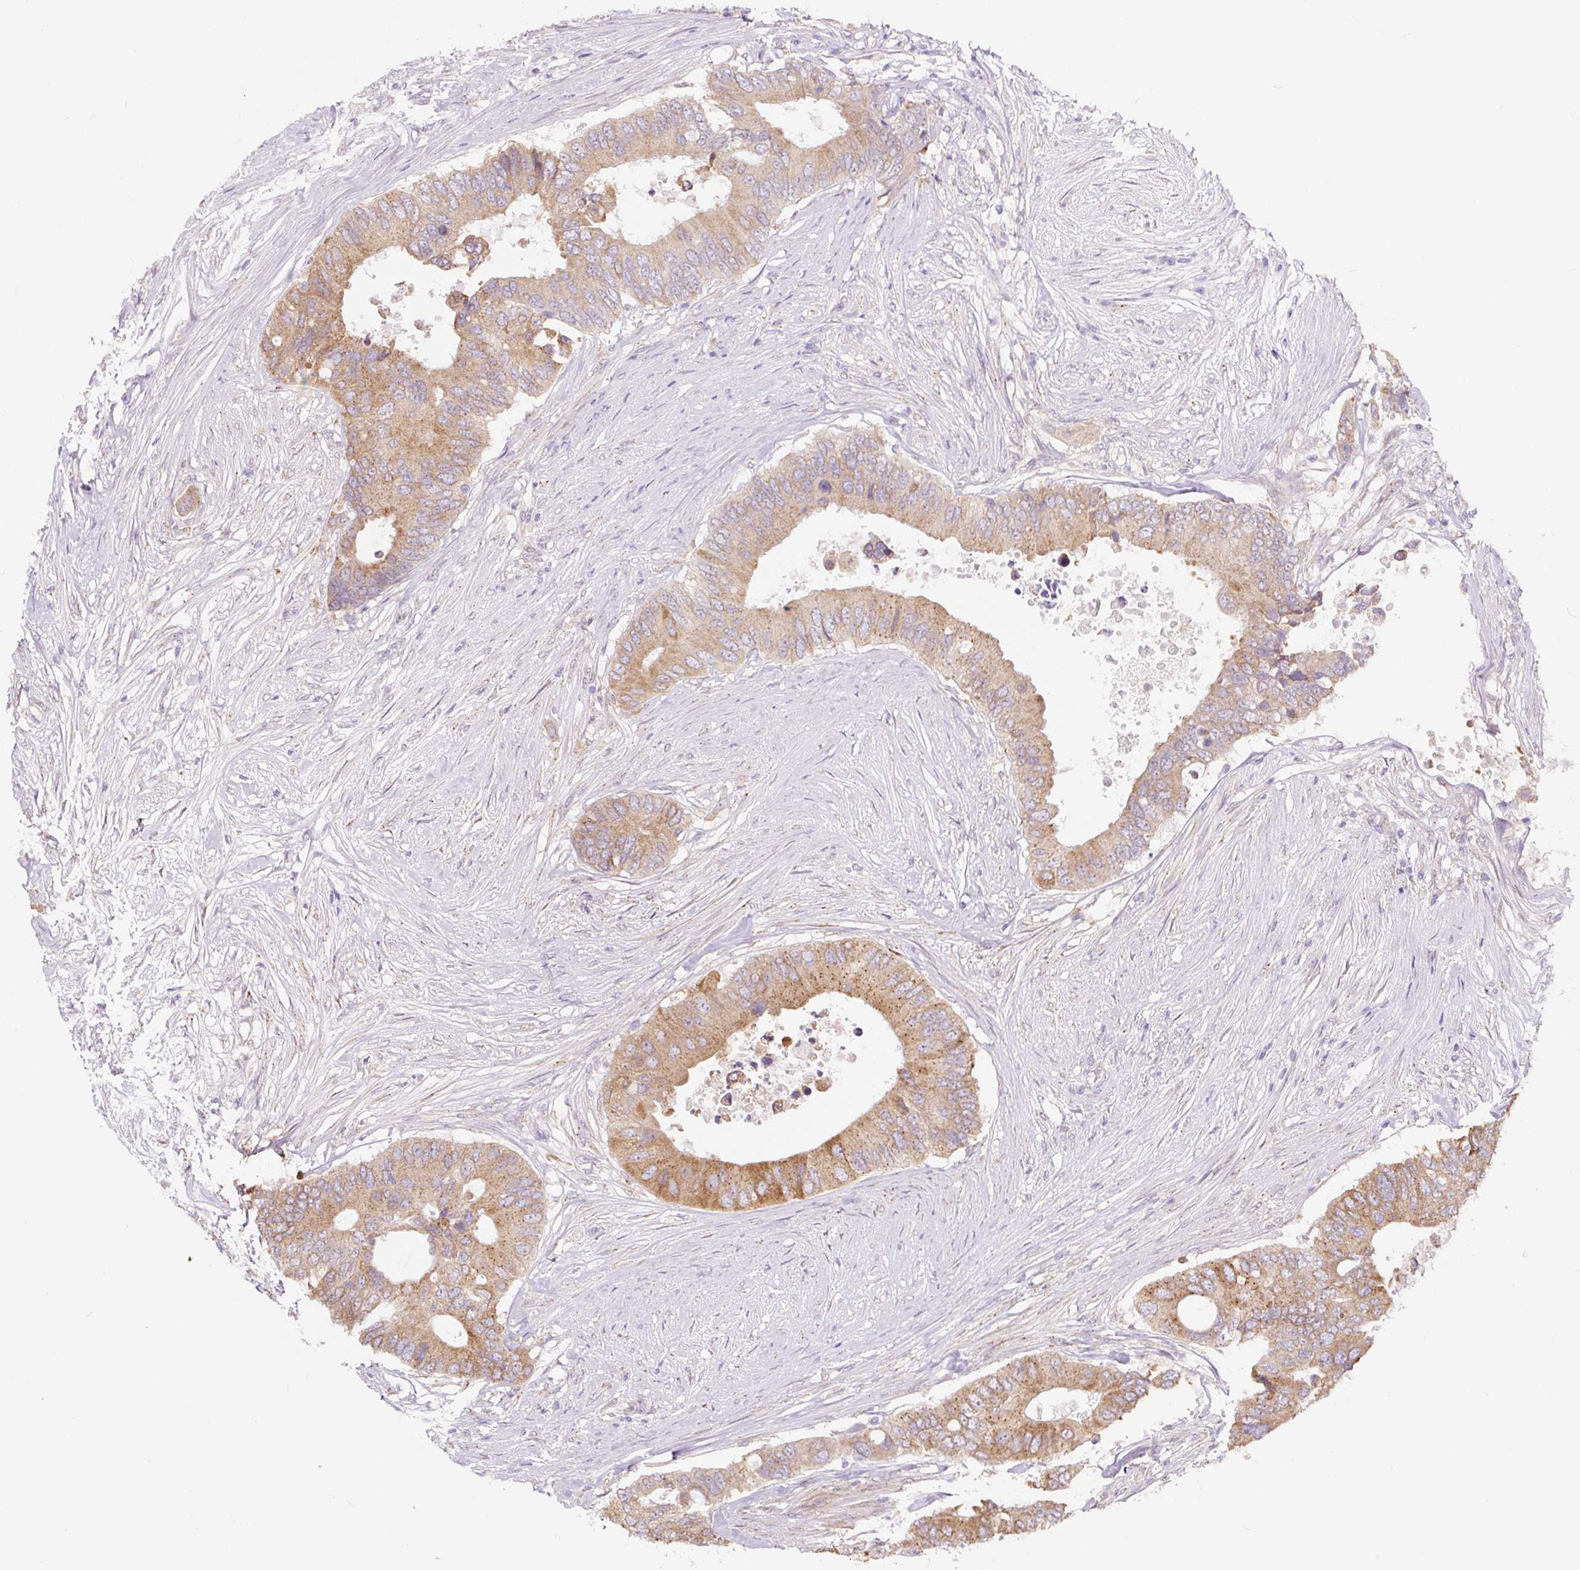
{"staining": {"intensity": "moderate", "quantity": ">75%", "location": "cytoplasmic/membranous"}, "tissue": "colorectal cancer", "cell_type": "Tumor cells", "image_type": "cancer", "snomed": [{"axis": "morphology", "description": "Adenocarcinoma, NOS"}, {"axis": "topography", "description": "Colon"}], "caption": "Immunohistochemistry image of neoplastic tissue: human colorectal adenocarcinoma stained using IHC shows medium levels of moderate protein expression localized specifically in the cytoplasmic/membranous of tumor cells, appearing as a cytoplasmic/membranous brown color.", "gene": "ASRGL1", "patient": {"sex": "male", "age": 71}}